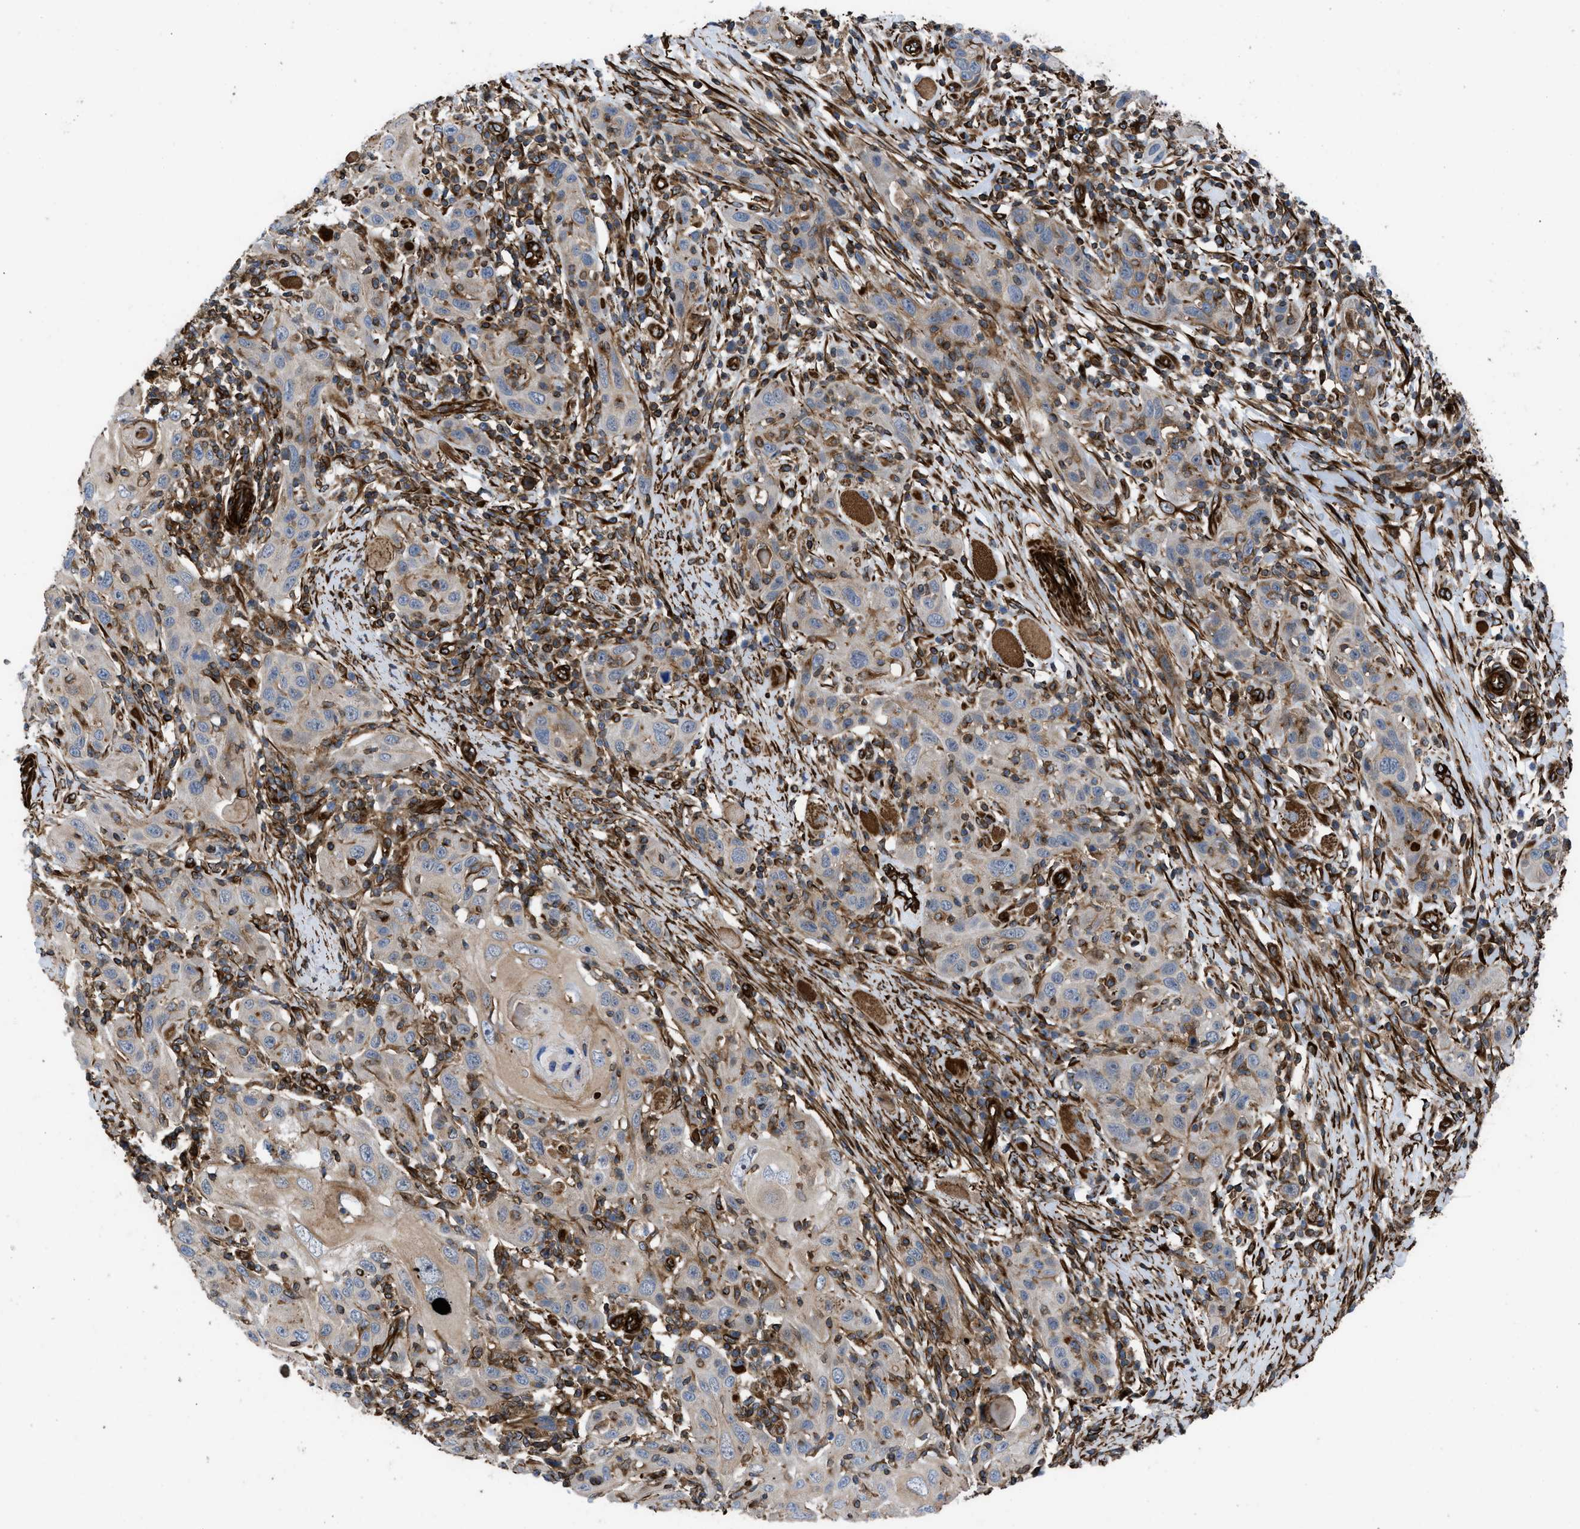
{"staining": {"intensity": "weak", "quantity": "25%-75%", "location": "cytoplasmic/membranous"}, "tissue": "skin cancer", "cell_type": "Tumor cells", "image_type": "cancer", "snomed": [{"axis": "morphology", "description": "Squamous cell carcinoma, NOS"}, {"axis": "topography", "description": "Skin"}], "caption": "Brown immunohistochemical staining in human skin cancer (squamous cell carcinoma) reveals weak cytoplasmic/membranous positivity in approximately 25%-75% of tumor cells. (DAB (3,3'-diaminobenzidine) IHC with brightfield microscopy, high magnification).", "gene": "PTPRE", "patient": {"sex": "female", "age": 88}}